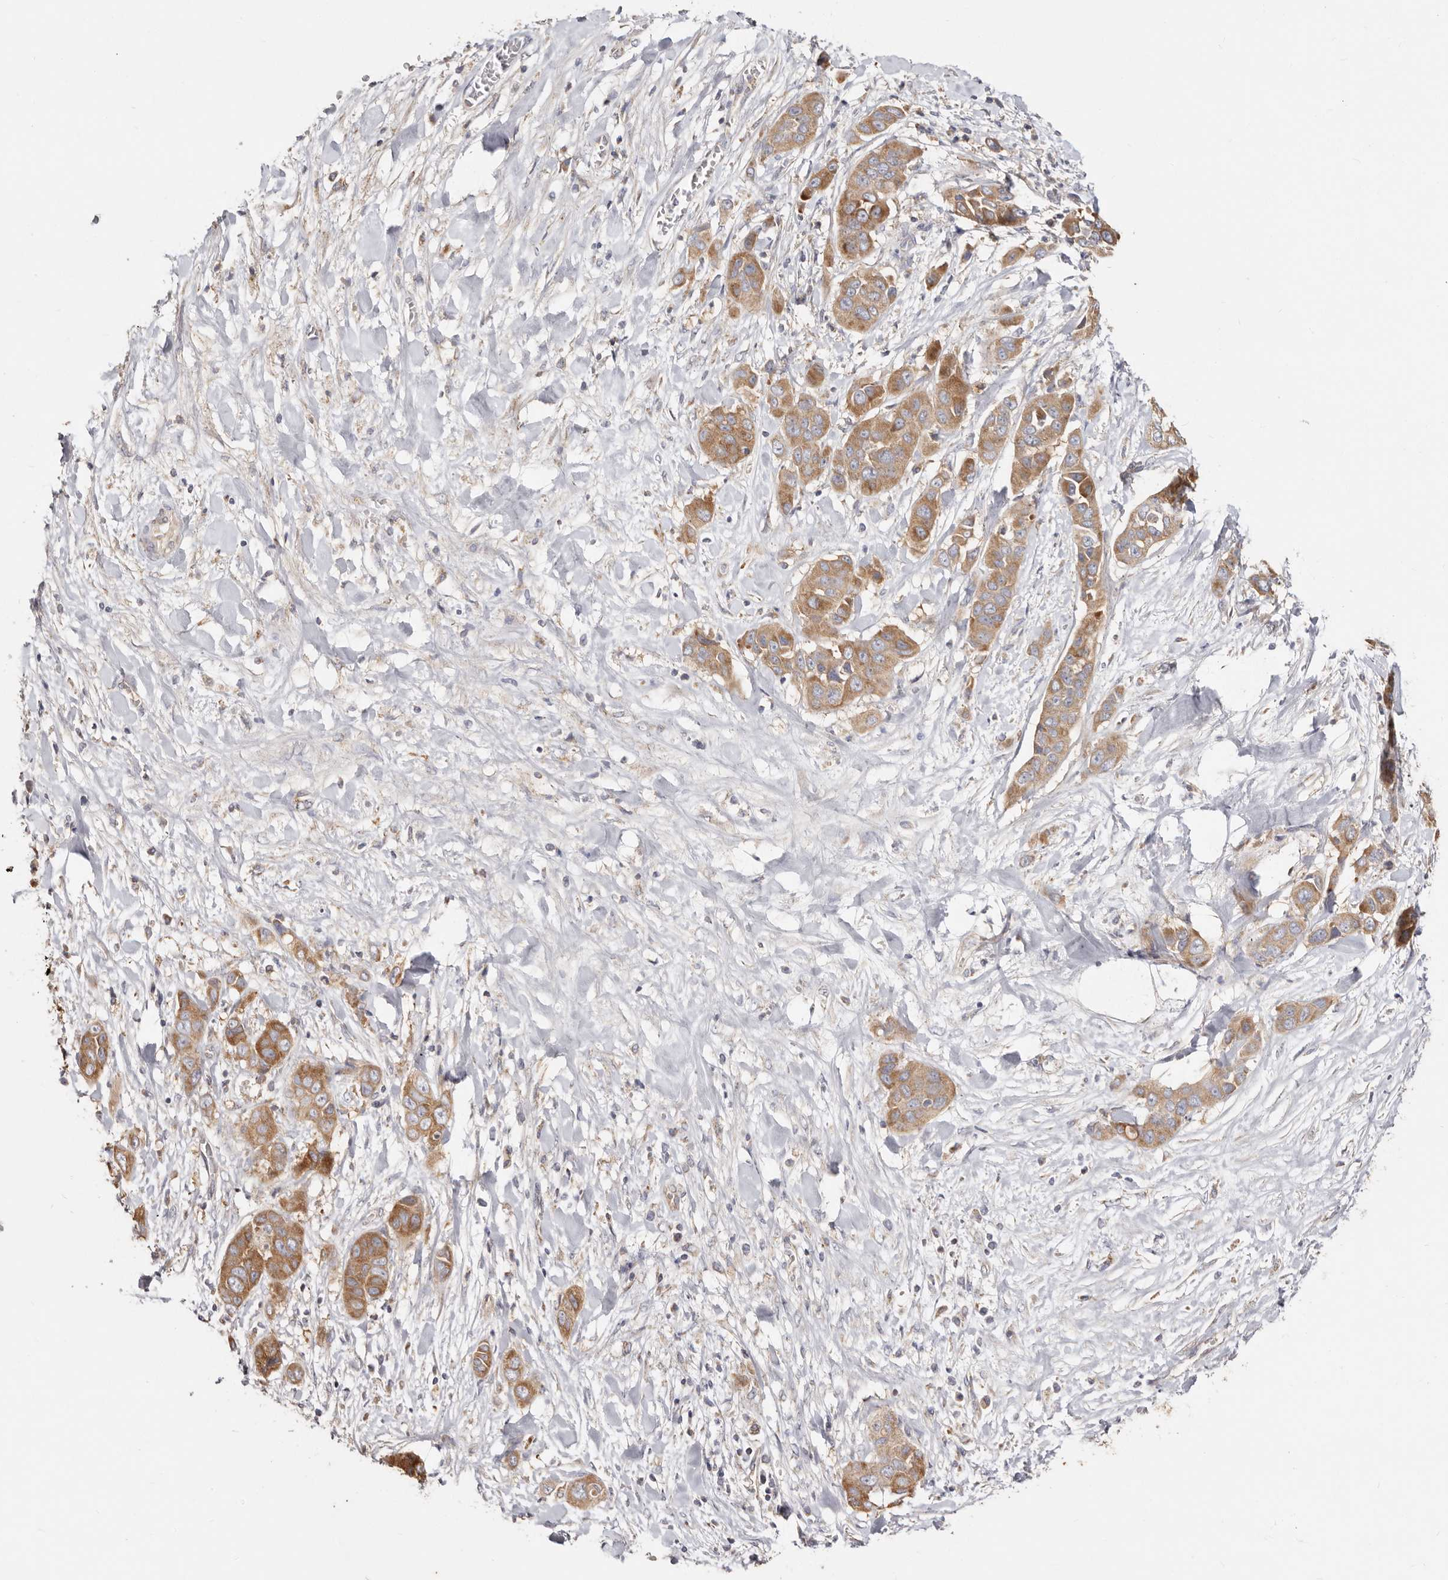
{"staining": {"intensity": "moderate", "quantity": ">75%", "location": "cytoplasmic/membranous"}, "tissue": "liver cancer", "cell_type": "Tumor cells", "image_type": "cancer", "snomed": [{"axis": "morphology", "description": "Cholangiocarcinoma"}, {"axis": "topography", "description": "Liver"}], "caption": "About >75% of tumor cells in human cholangiocarcinoma (liver) demonstrate moderate cytoplasmic/membranous protein staining as visualized by brown immunohistochemical staining.", "gene": "BAIAP2L1", "patient": {"sex": "female", "age": 52}}